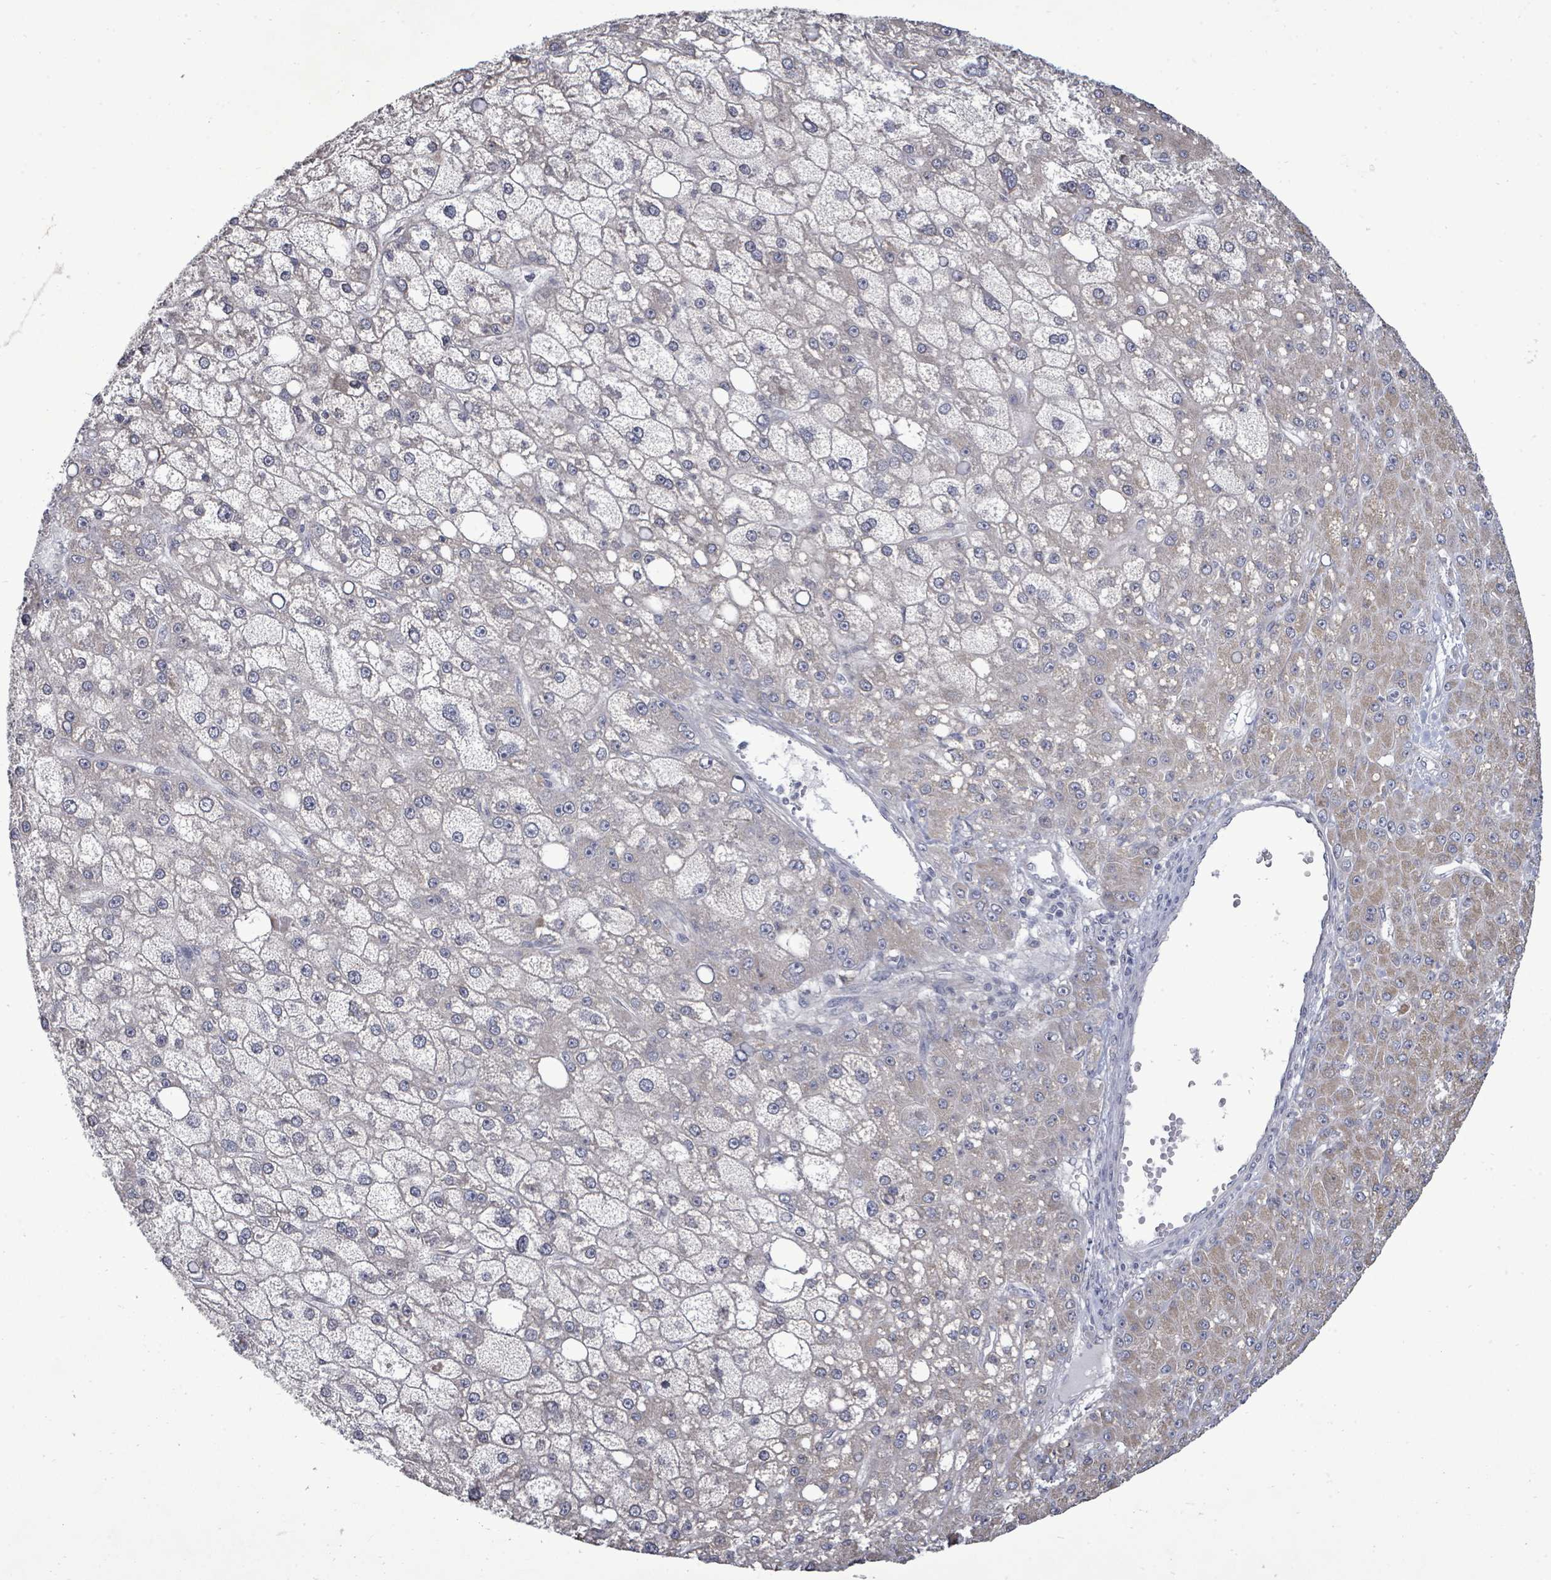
{"staining": {"intensity": "negative", "quantity": "none", "location": "none"}, "tissue": "liver cancer", "cell_type": "Tumor cells", "image_type": "cancer", "snomed": [{"axis": "morphology", "description": "Carcinoma, Hepatocellular, NOS"}, {"axis": "topography", "description": "Liver"}], "caption": "Hepatocellular carcinoma (liver) was stained to show a protein in brown. There is no significant staining in tumor cells.", "gene": "POMGNT2", "patient": {"sex": "male", "age": 67}}